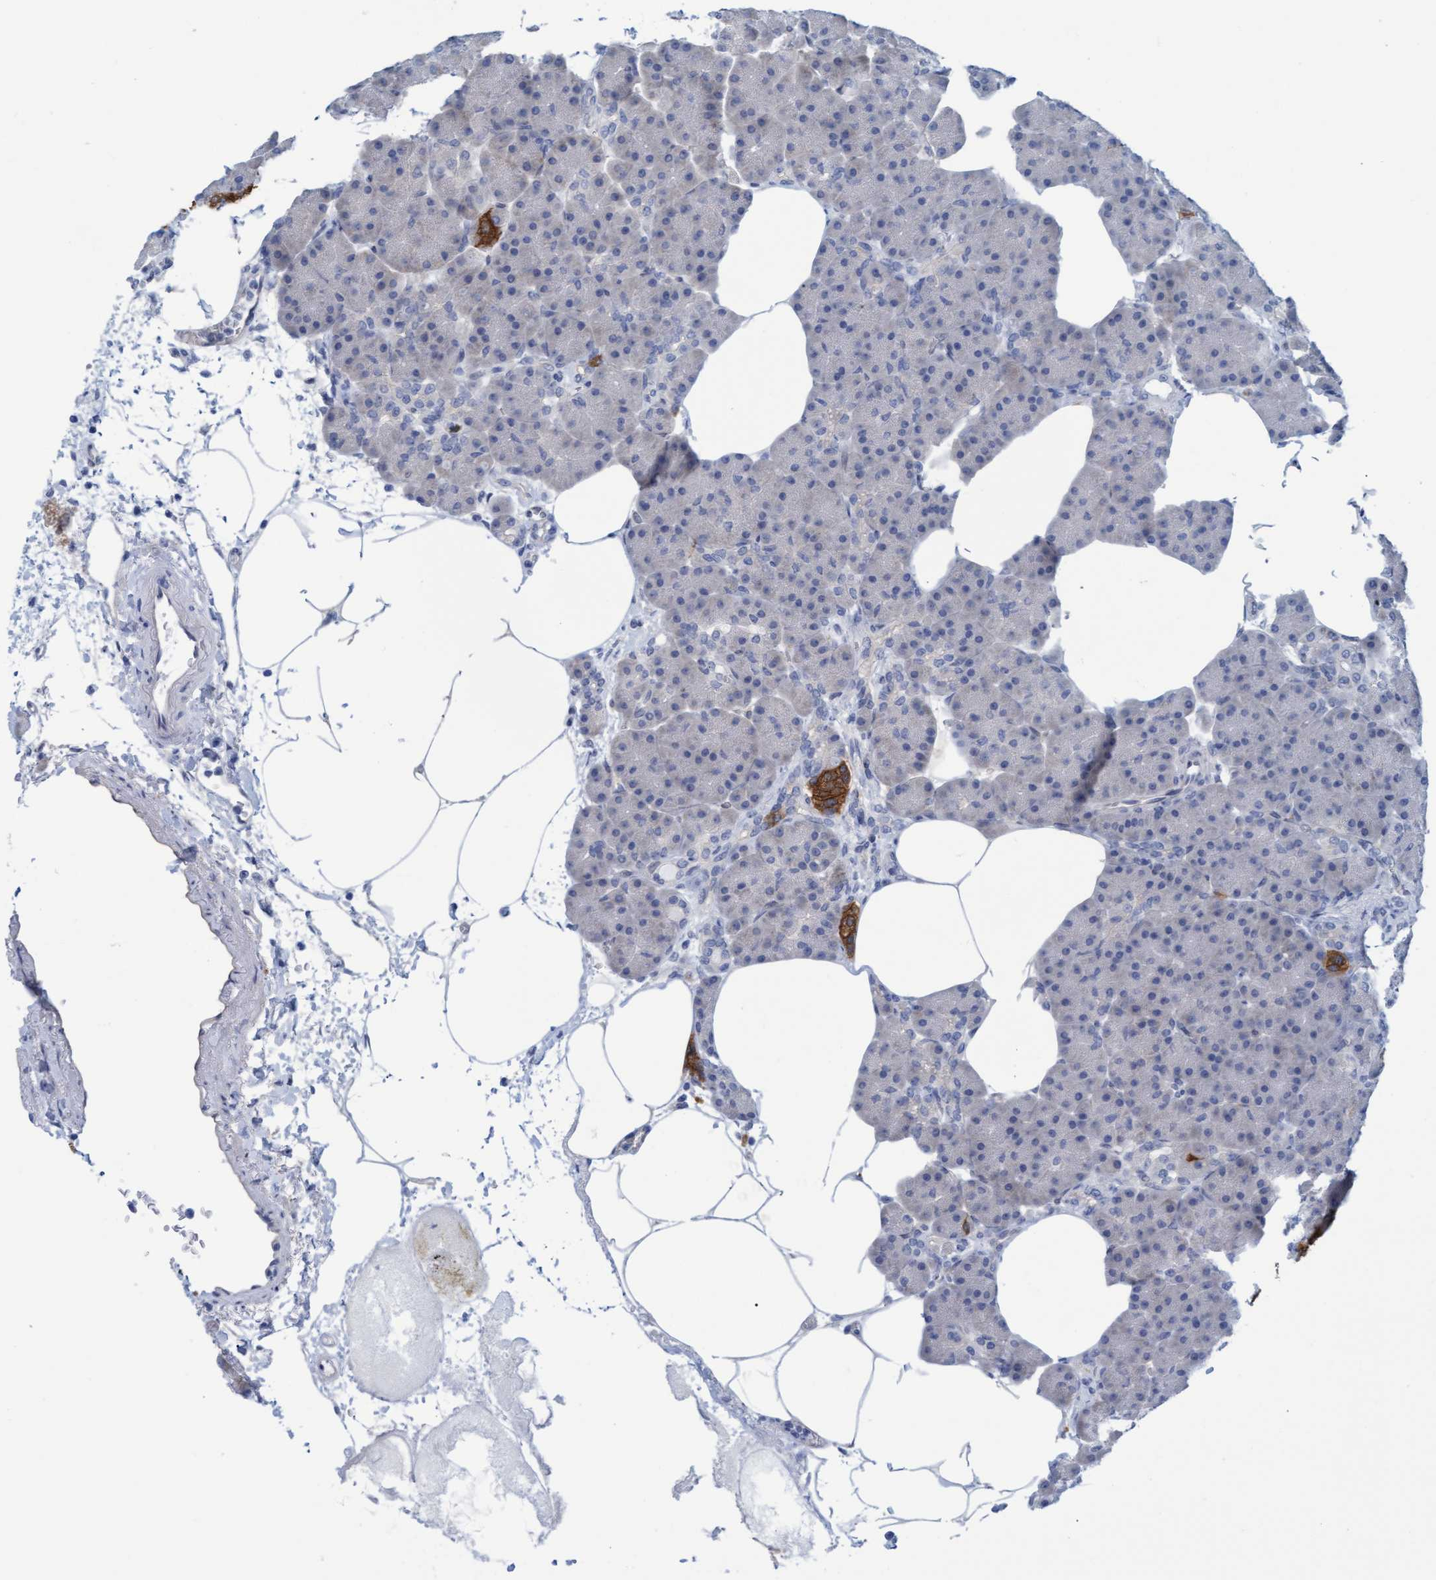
{"staining": {"intensity": "negative", "quantity": "none", "location": "none"}, "tissue": "pancreas", "cell_type": "Exocrine glandular cells", "image_type": "normal", "snomed": [{"axis": "morphology", "description": "Normal tissue, NOS"}, {"axis": "topography", "description": "Pancreas"}], "caption": "Immunohistochemistry histopathology image of unremarkable pancreas stained for a protein (brown), which exhibits no expression in exocrine glandular cells. The staining was performed using DAB to visualize the protein expression in brown, while the nuclei were stained in blue with hematoxylin (Magnification: 20x).", "gene": "STXBP1", "patient": {"sex": "female", "age": 70}}